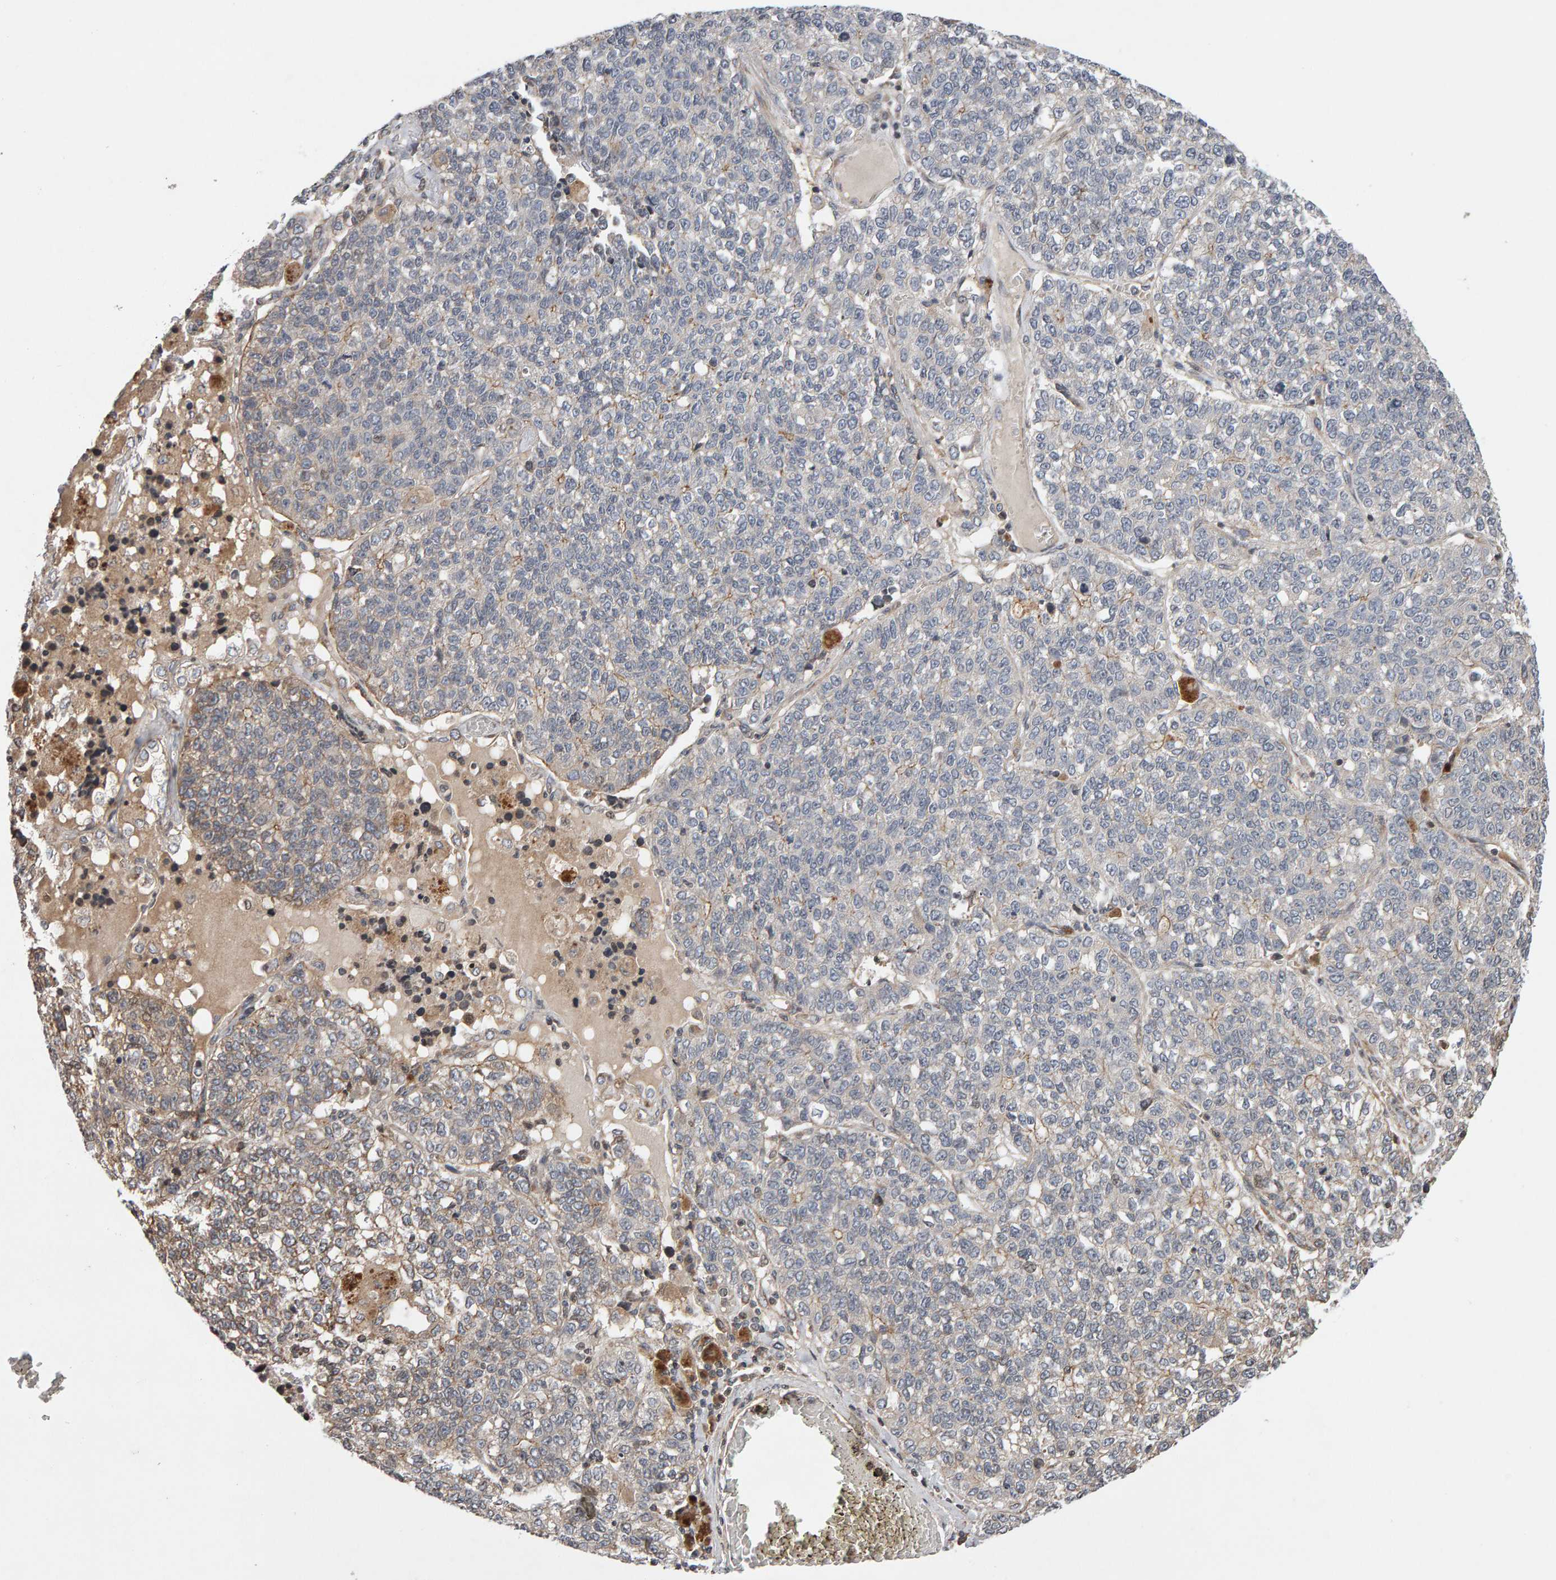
{"staining": {"intensity": "negative", "quantity": "none", "location": "none"}, "tissue": "lung cancer", "cell_type": "Tumor cells", "image_type": "cancer", "snomed": [{"axis": "morphology", "description": "Adenocarcinoma, NOS"}, {"axis": "topography", "description": "Lung"}], "caption": "Adenocarcinoma (lung) was stained to show a protein in brown. There is no significant positivity in tumor cells. Brightfield microscopy of immunohistochemistry (IHC) stained with DAB (3,3'-diaminobenzidine) (brown) and hematoxylin (blue), captured at high magnification.", "gene": "LZTS1", "patient": {"sex": "male", "age": 49}}